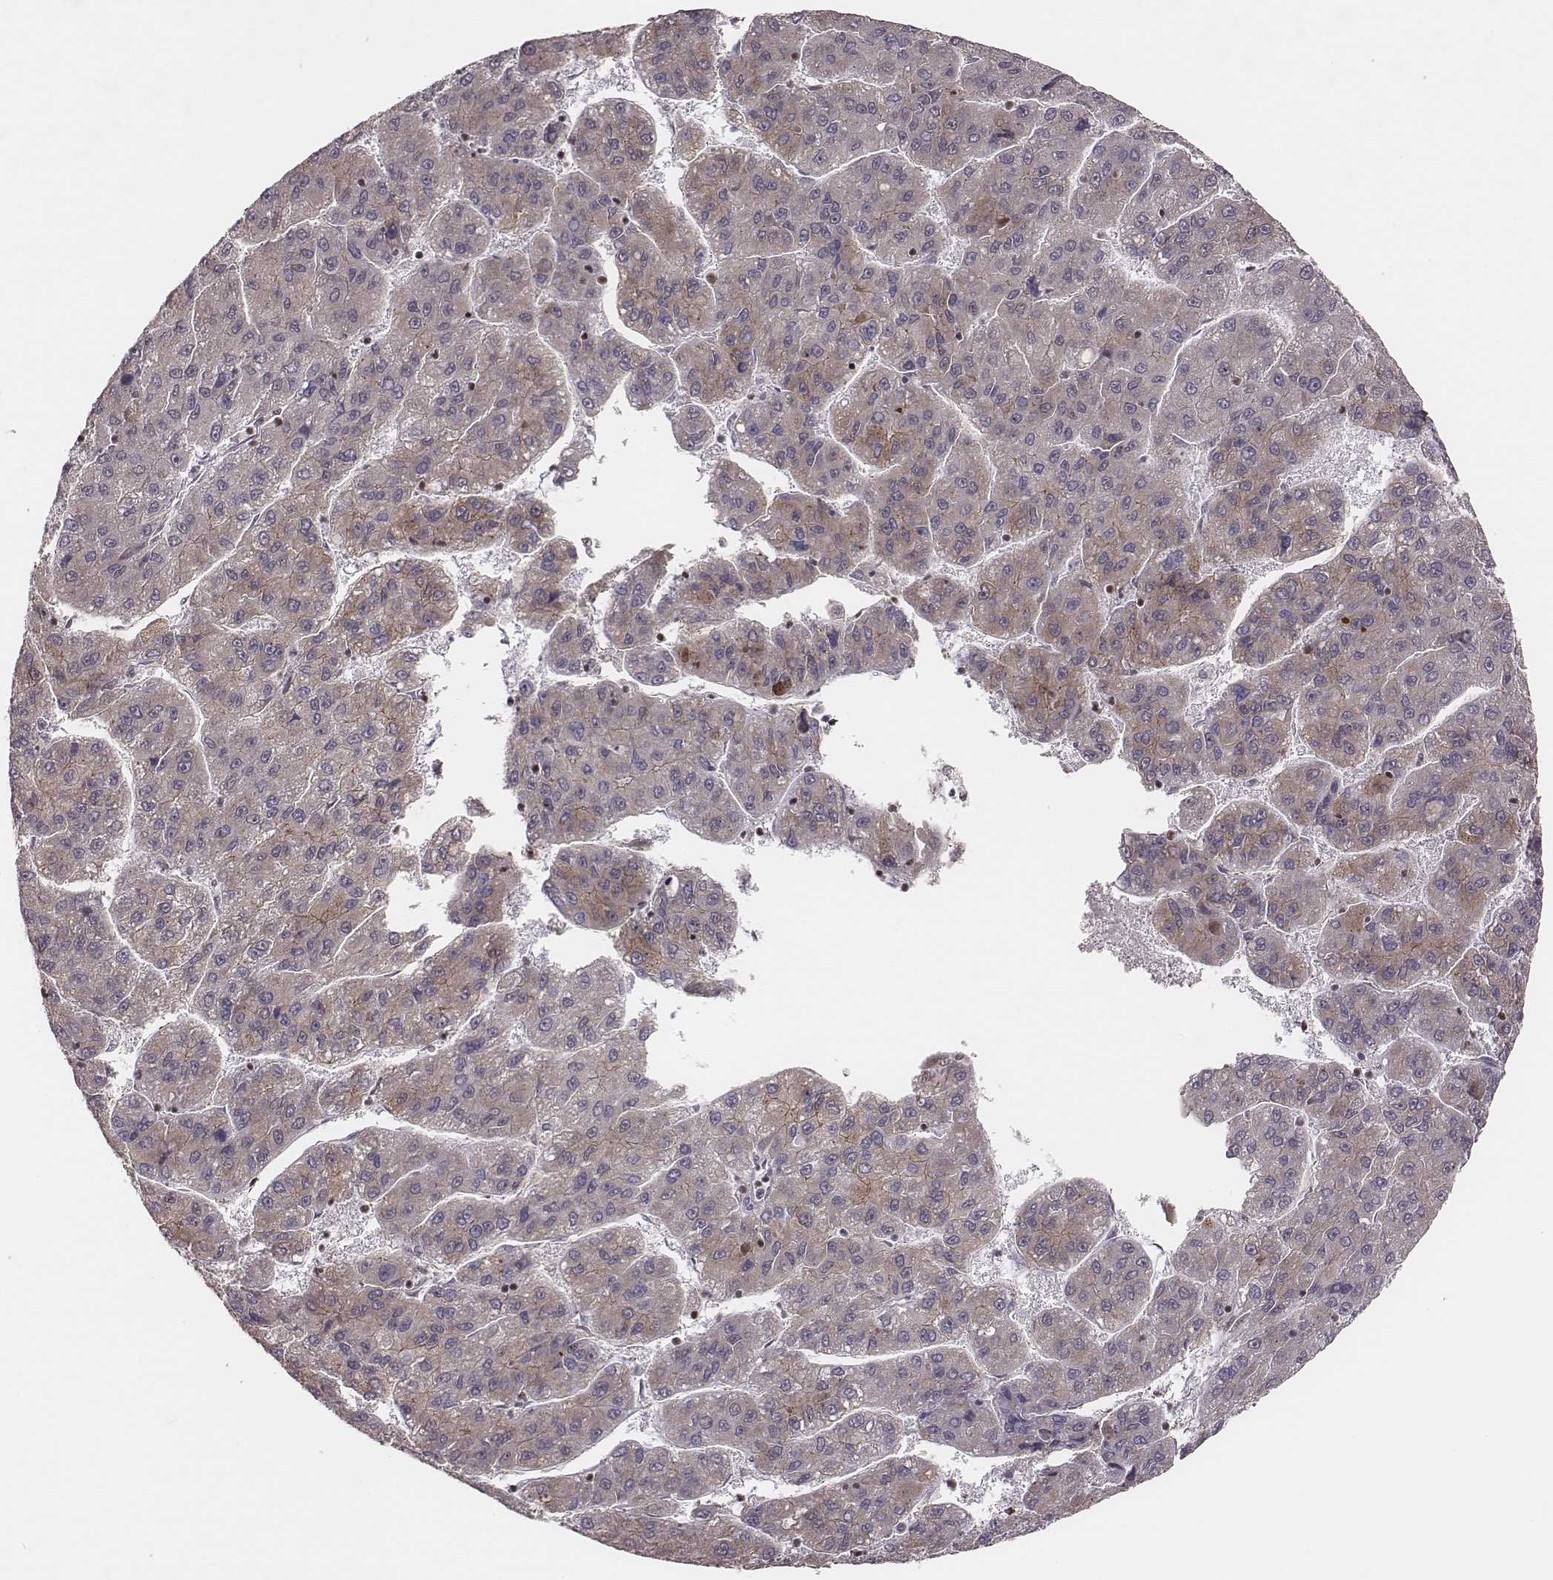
{"staining": {"intensity": "weak", "quantity": "<25%", "location": "cytoplasmic/membranous"}, "tissue": "liver cancer", "cell_type": "Tumor cells", "image_type": "cancer", "snomed": [{"axis": "morphology", "description": "Carcinoma, Hepatocellular, NOS"}, {"axis": "topography", "description": "Liver"}], "caption": "Immunohistochemistry image of neoplastic tissue: liver hepatocellular carcinoma stained with DAB (3,3'-diaminobenzidine) displays no significant protein staining in tumor cells. (Immunohistochemistry (ihc), brightfield microscopy, high magnification).", "gene": "WDR59", "patient": {"sex": "female", "age": 82}}